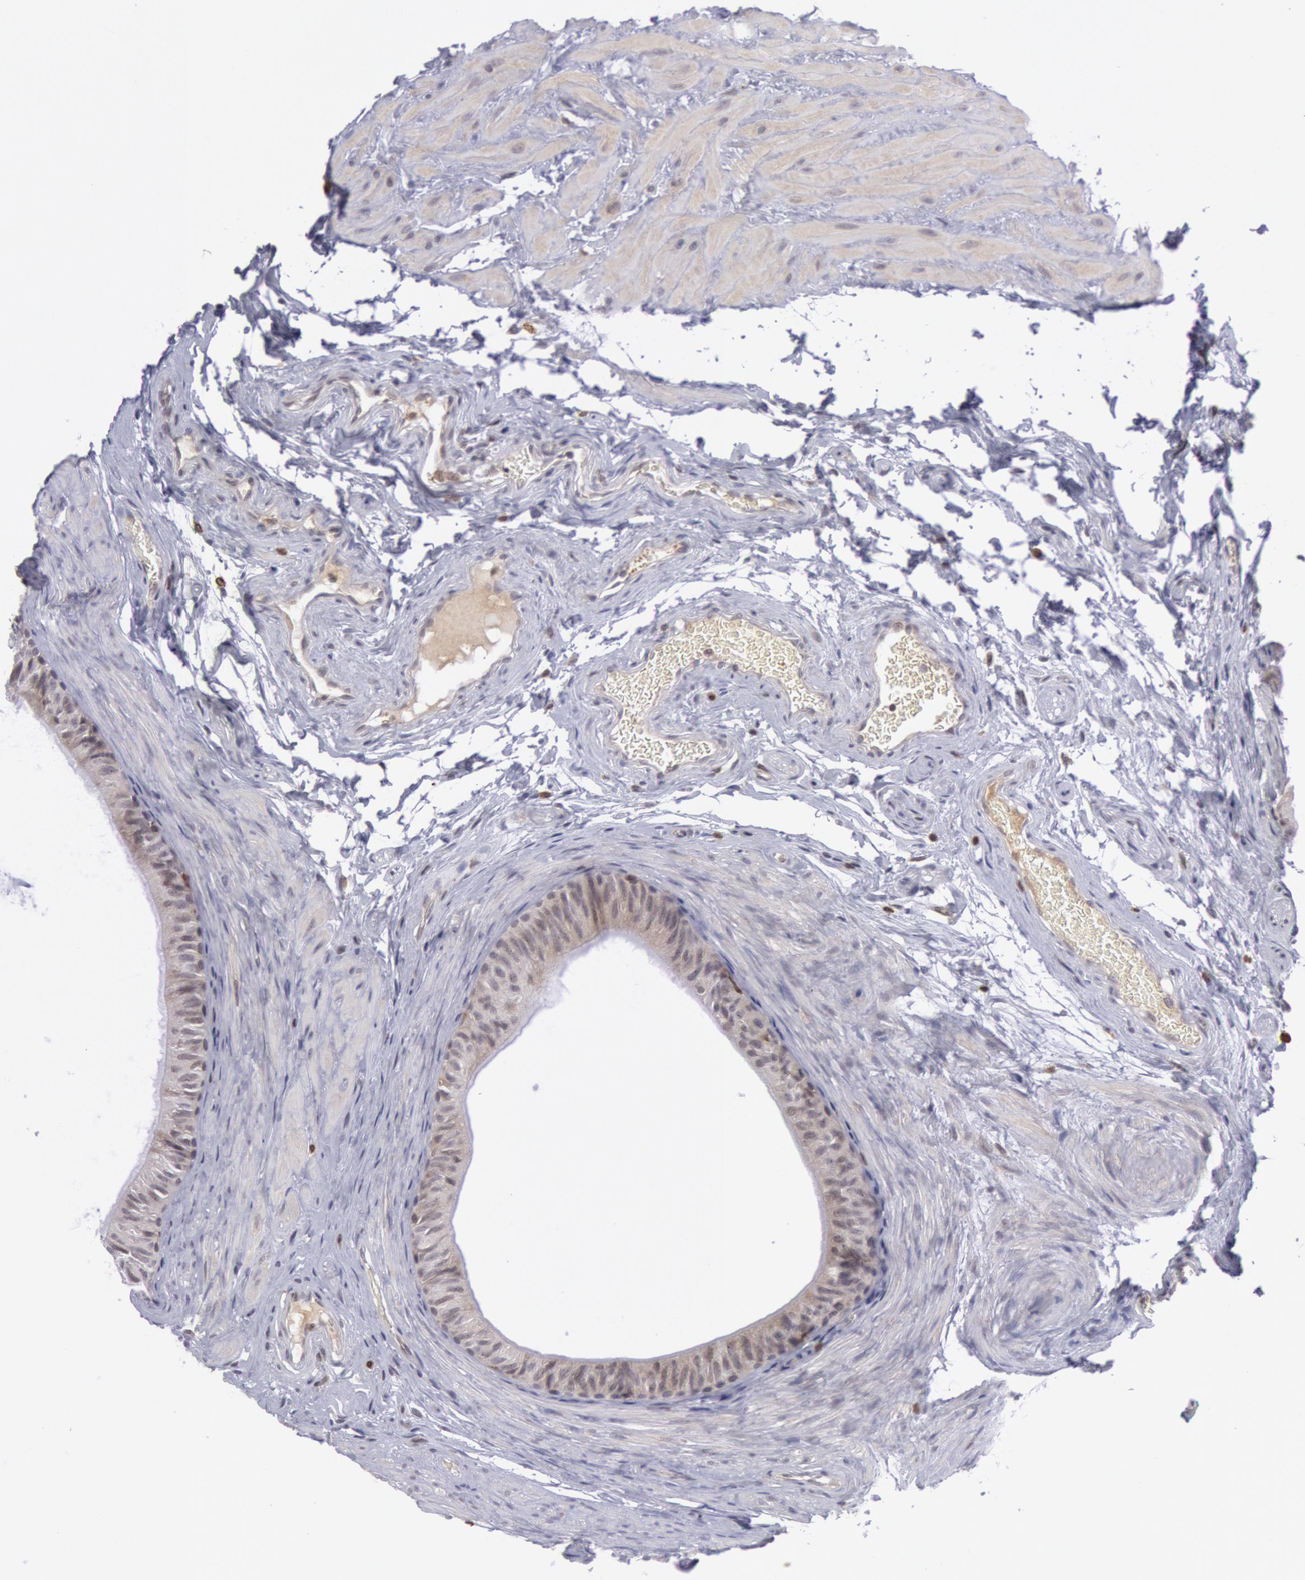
{"staining": {"intensity": "negative", "quantity": "none", "location": "none"}, "tissue": "epididymis", "cell_type": "Glandular cells", "image_type": "normal", "snomed": [{"axis": "morphology", "description": "Normal tissue, NOS"}, {"axis": "topography", "description": "Testis"}, {"axis": "topography", "description": "Epididymis"}], "caption": "Photomicrograph shows no significant protein positivity in glandular cells of unremarkable epididymis. (IHC, brightfield microscopy, high magnification).", "gene": "PTGS2", "patient": {"sex": "male", "age": 36}}